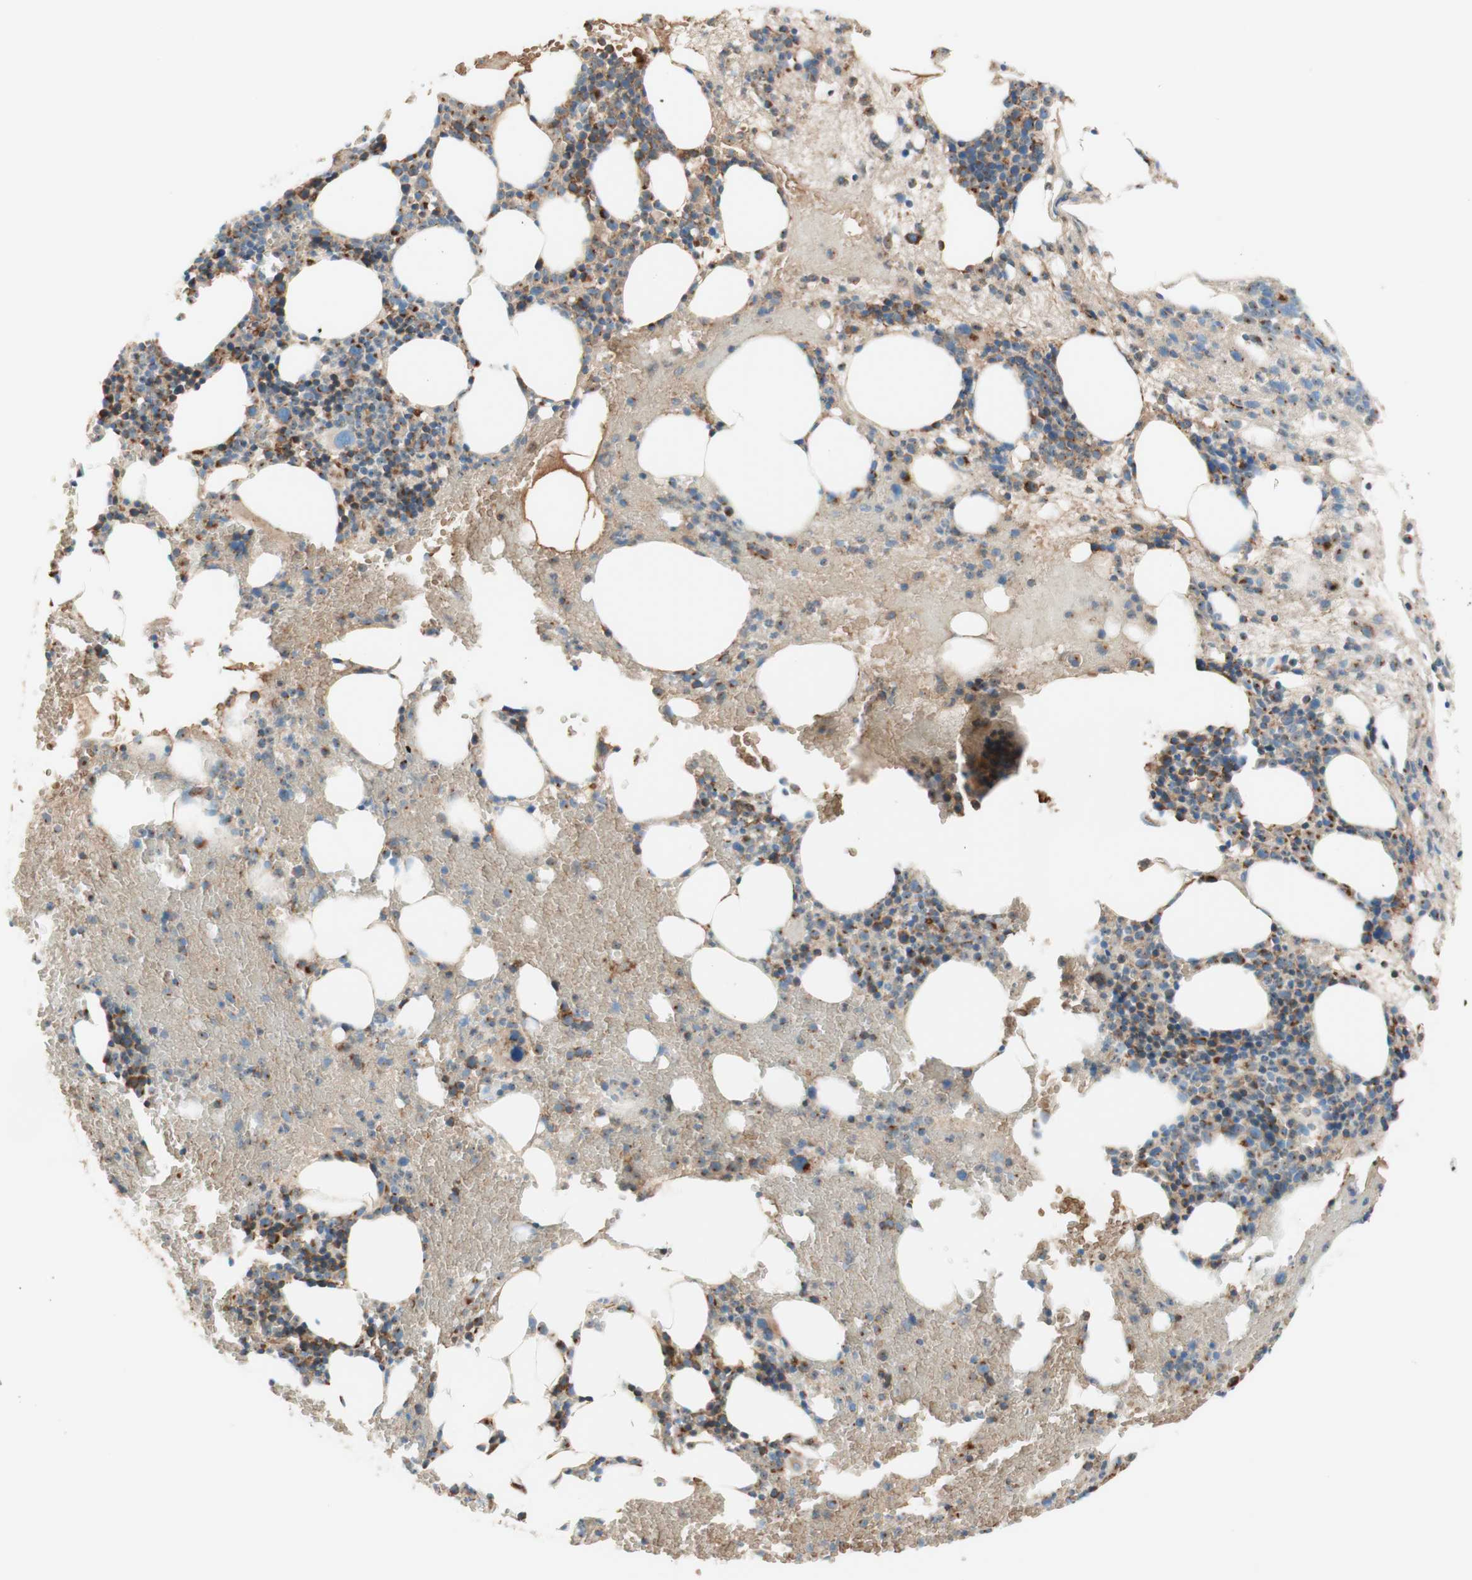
{"staining": {"intensity": "strong", "quantity": "25%-75%", "location": "cytoplasmic/membranous"}, "tissue": "bone marrow", "cell_type": "Hematopoietic cells", "image_type": "normal", "snomed": [{"axis": "morphology", "description": "Normal tissue, NOS"}, {"axis": "morphology", "description": "Inflammation, NOS"}, {"axis": "topography", "description": "Bone marrow"}], "caption": "The image exhibits immunohistochemical staining of benign bone marrow. There is strong cytoplasmic/membranous expression is present in approximately 25%-75% of hematopoietic cells. (Brightfield microscopy of DAB IHC at high magnification).", "gene": "GOLGB1", "patient": {"sex": "female", "age": 79}}